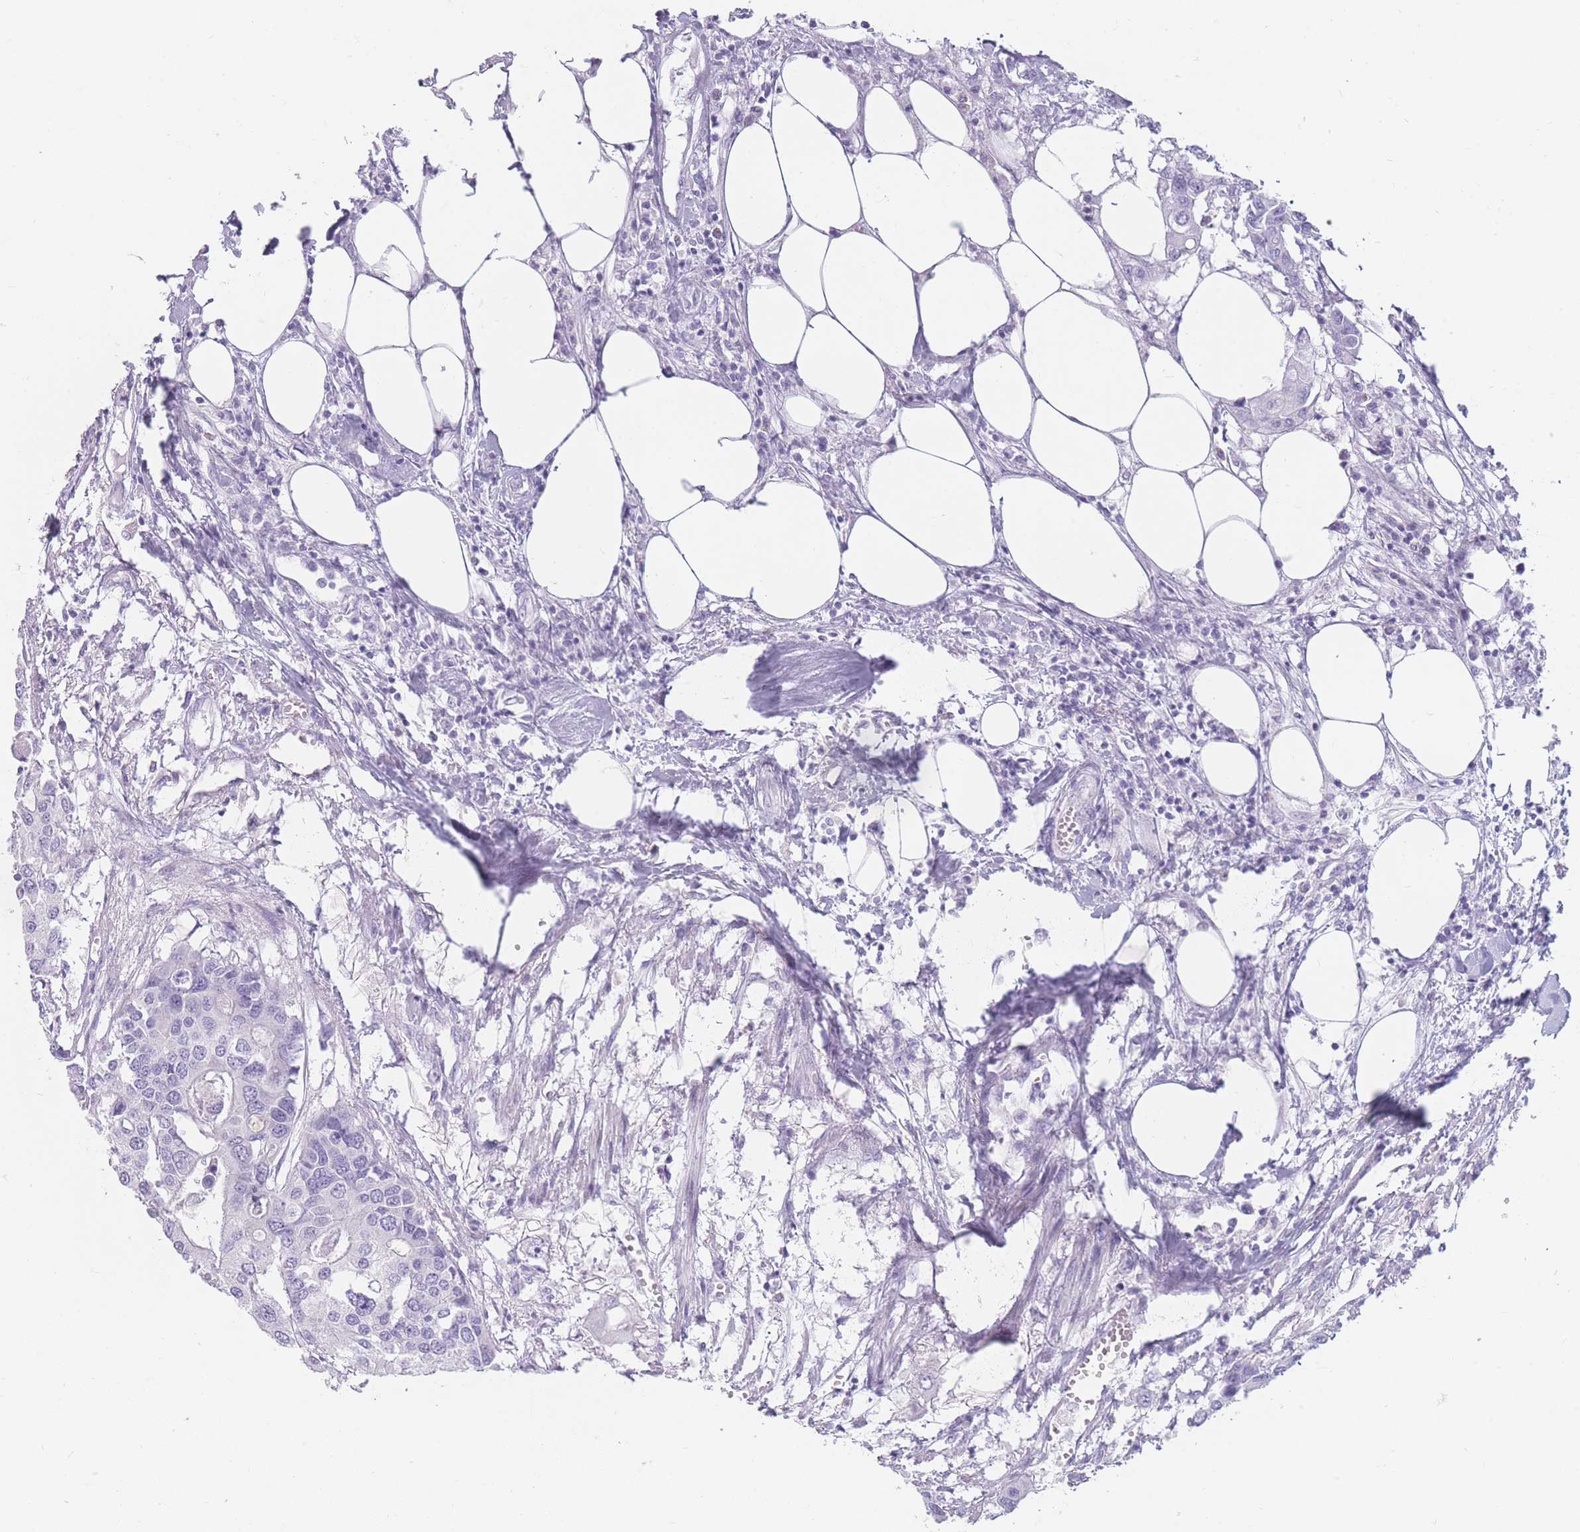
{"staining": {"intensity": "negative", "quantity": "none", "location": "none"}, "tissue": "colorectal cancer", "cell_type": "Tumor cells", "image_type": "cancer", "snomed": [{"axis": "morphology", "description": "Adenocarcinoma, NOS"}, {"axis": "topography", "description": "Colon"}], "caption": "The histopathology image demonstrates no significant expression in tumor cells of colorectal cancer.", "gene": "CCNO", "patient": {"sex": "male", "age": 77}}